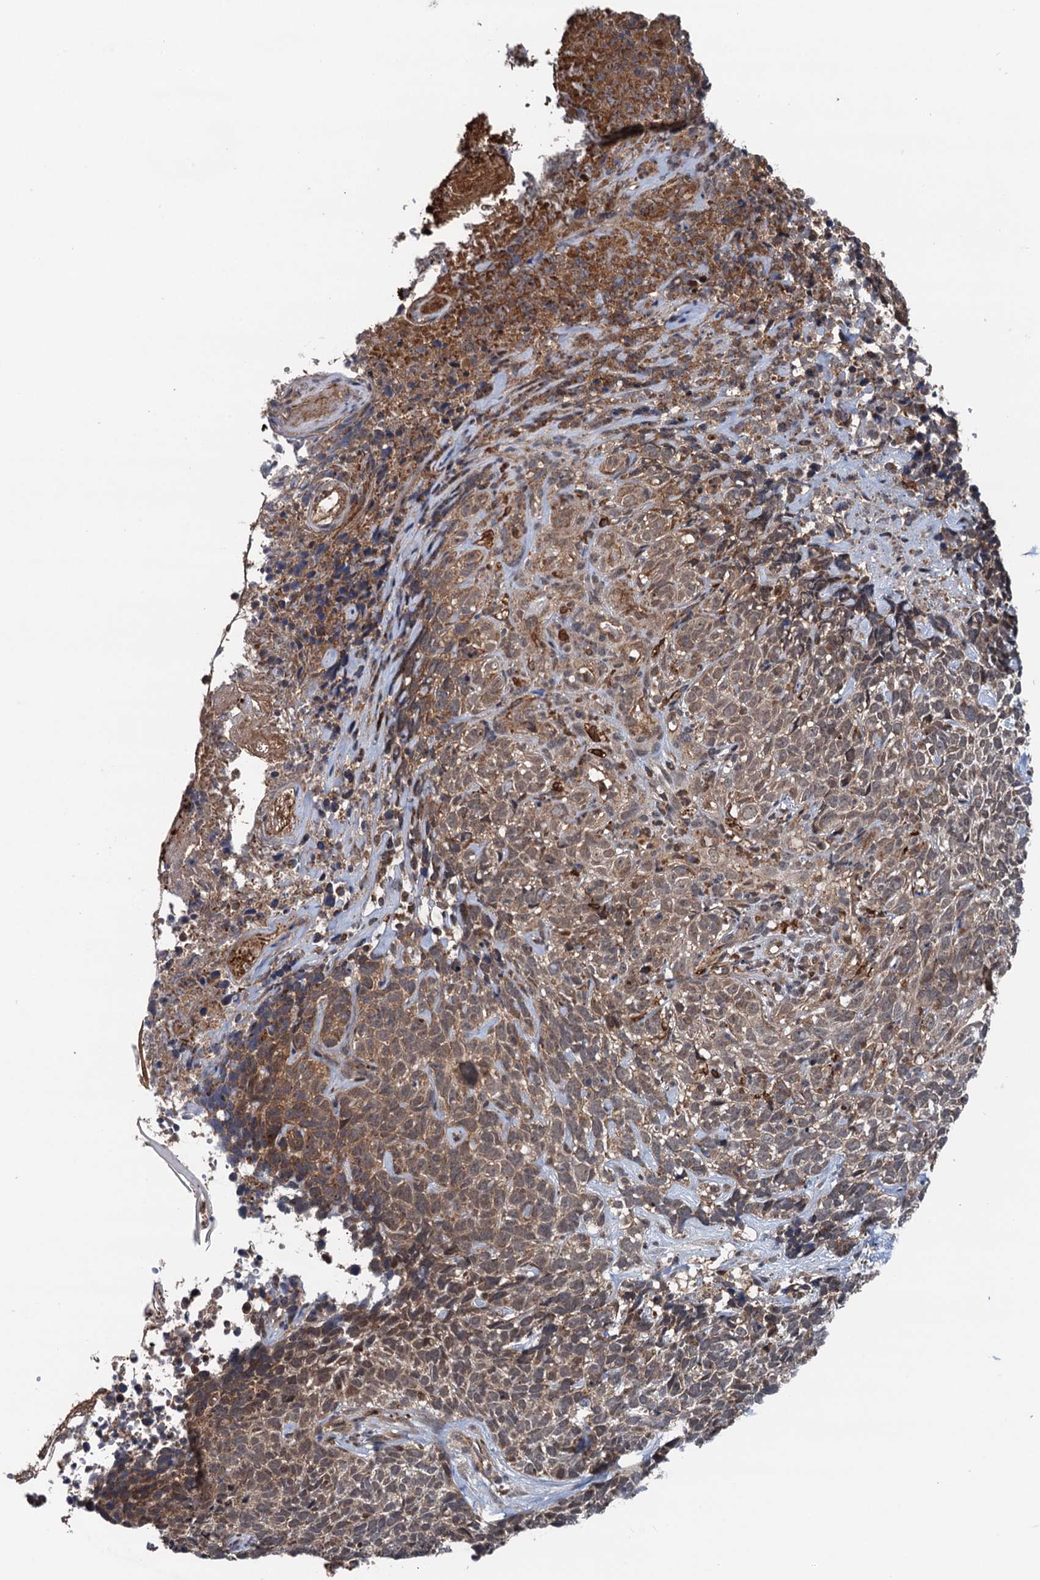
{"staining": {"intensity": "weak", "quantity": "25%-75%", "location": "cytoplasmic/membranous"}, "tissue": "skin cancer", "cell_type": "Tumor cells", "image_type": "cancer", "snomed": [{"axis": "morphology", "description": "Basal cell carcinoma"}, {"axis": "topography", "description": "Skin"}], "caption": "A photomicrograph showing weak cytoplasmic/membranous staining in about 25%-75% of tumor cells in skin basal cell carcinoma, as visualized by brown immunohistochemical staining.", "gene": "NLRP10", "patient": {"sex": "female", "age": 84}}